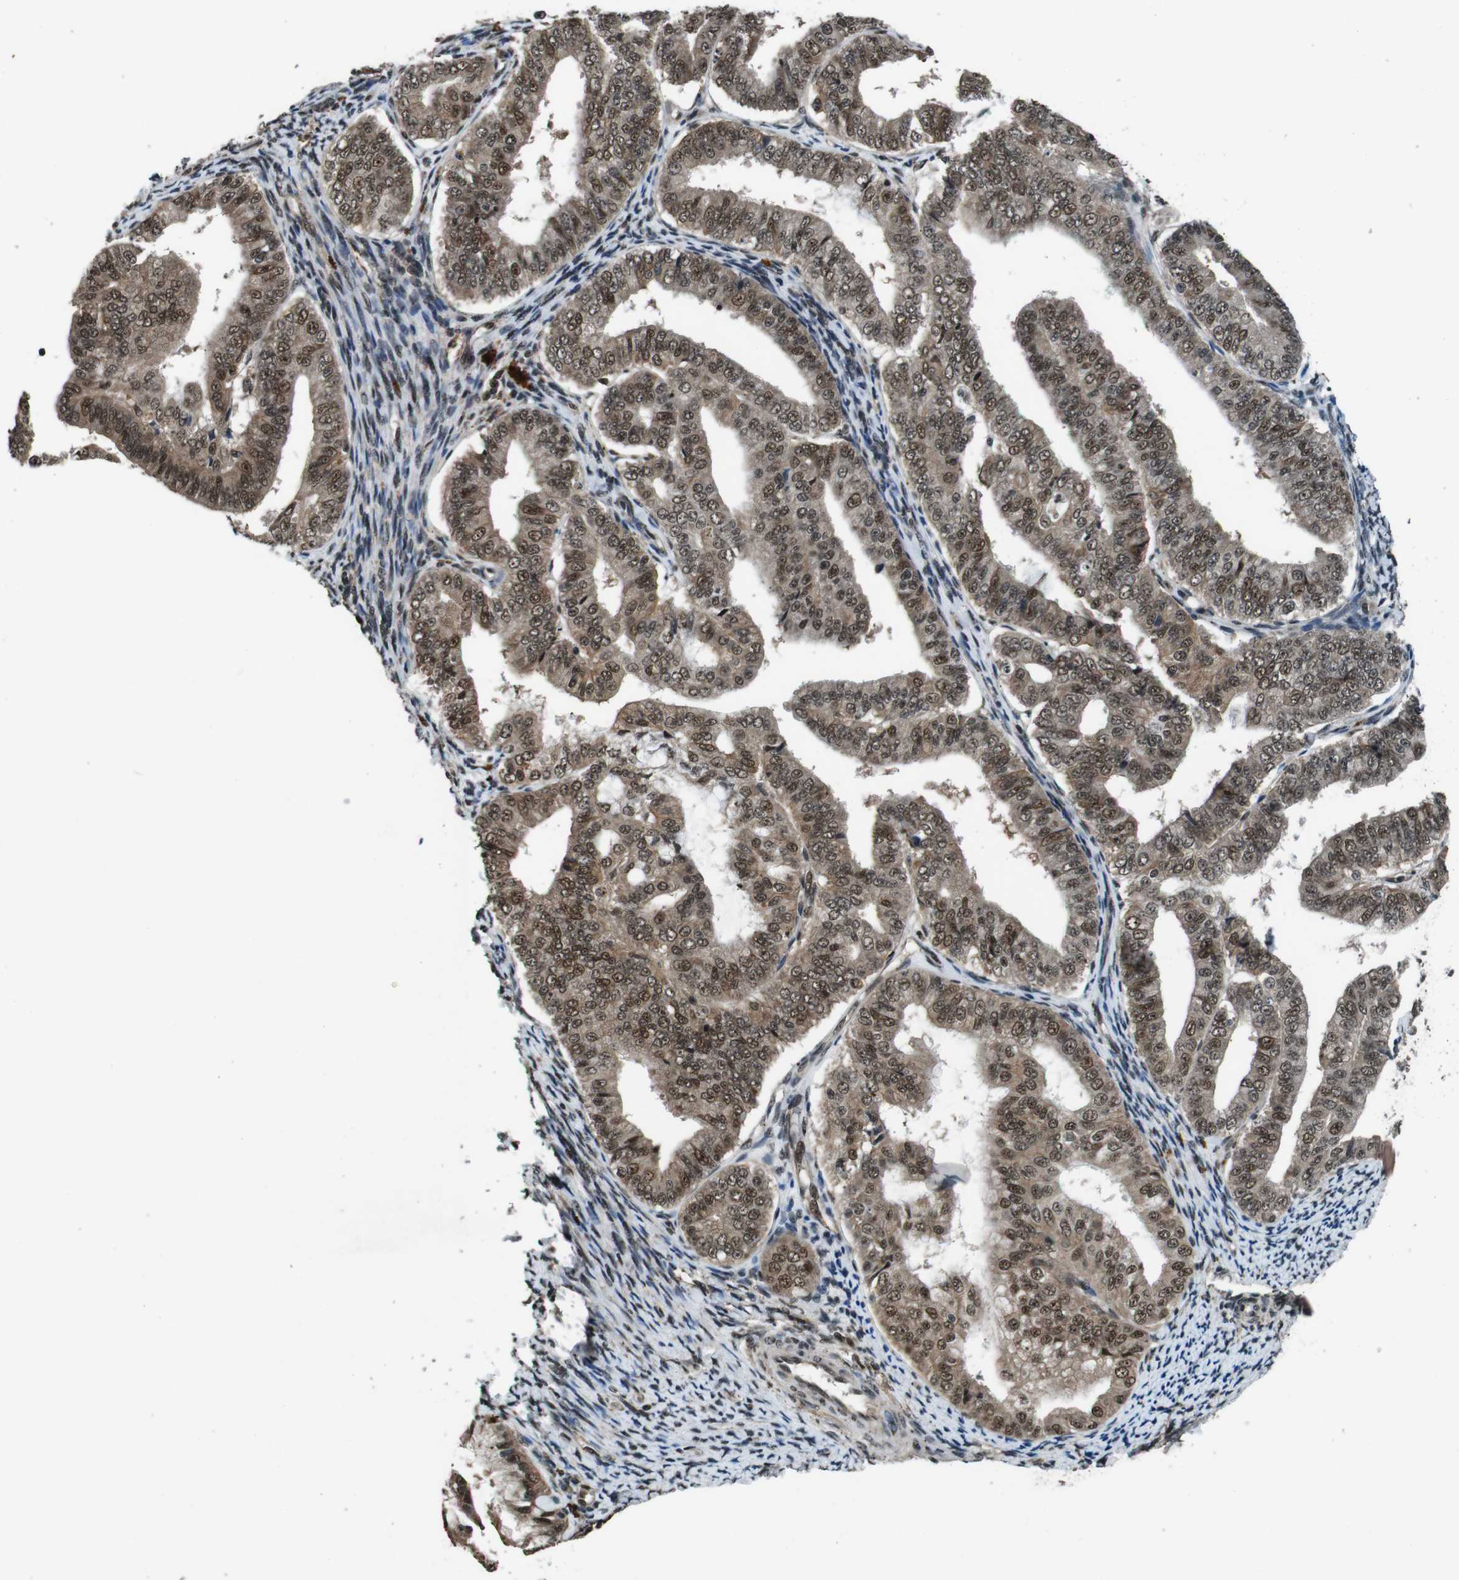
{"staining": {"intensity": "moderate", "quantity": ">75%", "location": "cytoplasmic/membranous,nuclear"}, "tissue": "endometrial cancer", "cell_type": "Tumor cells", "image_type": "cancer", "snomed": [{"axis": "morphology", "description": "Adenocarcinoma, NOS"}, {"axis": "topography", "description": "Endometrium"}], "caption": "Immunohistochemical staining of human endometrial adenocarcinoma reveals medium levels of moderate cytoplasmic/membranous and nuclear staining in approximately >75% of tumor cells. (DAB (3,3'-diaminobenzidine) = brown stain, brightfield microscopy at high magnification).", "gene": "NR4A2", "patient": {"sex": "female", "age": 63}}